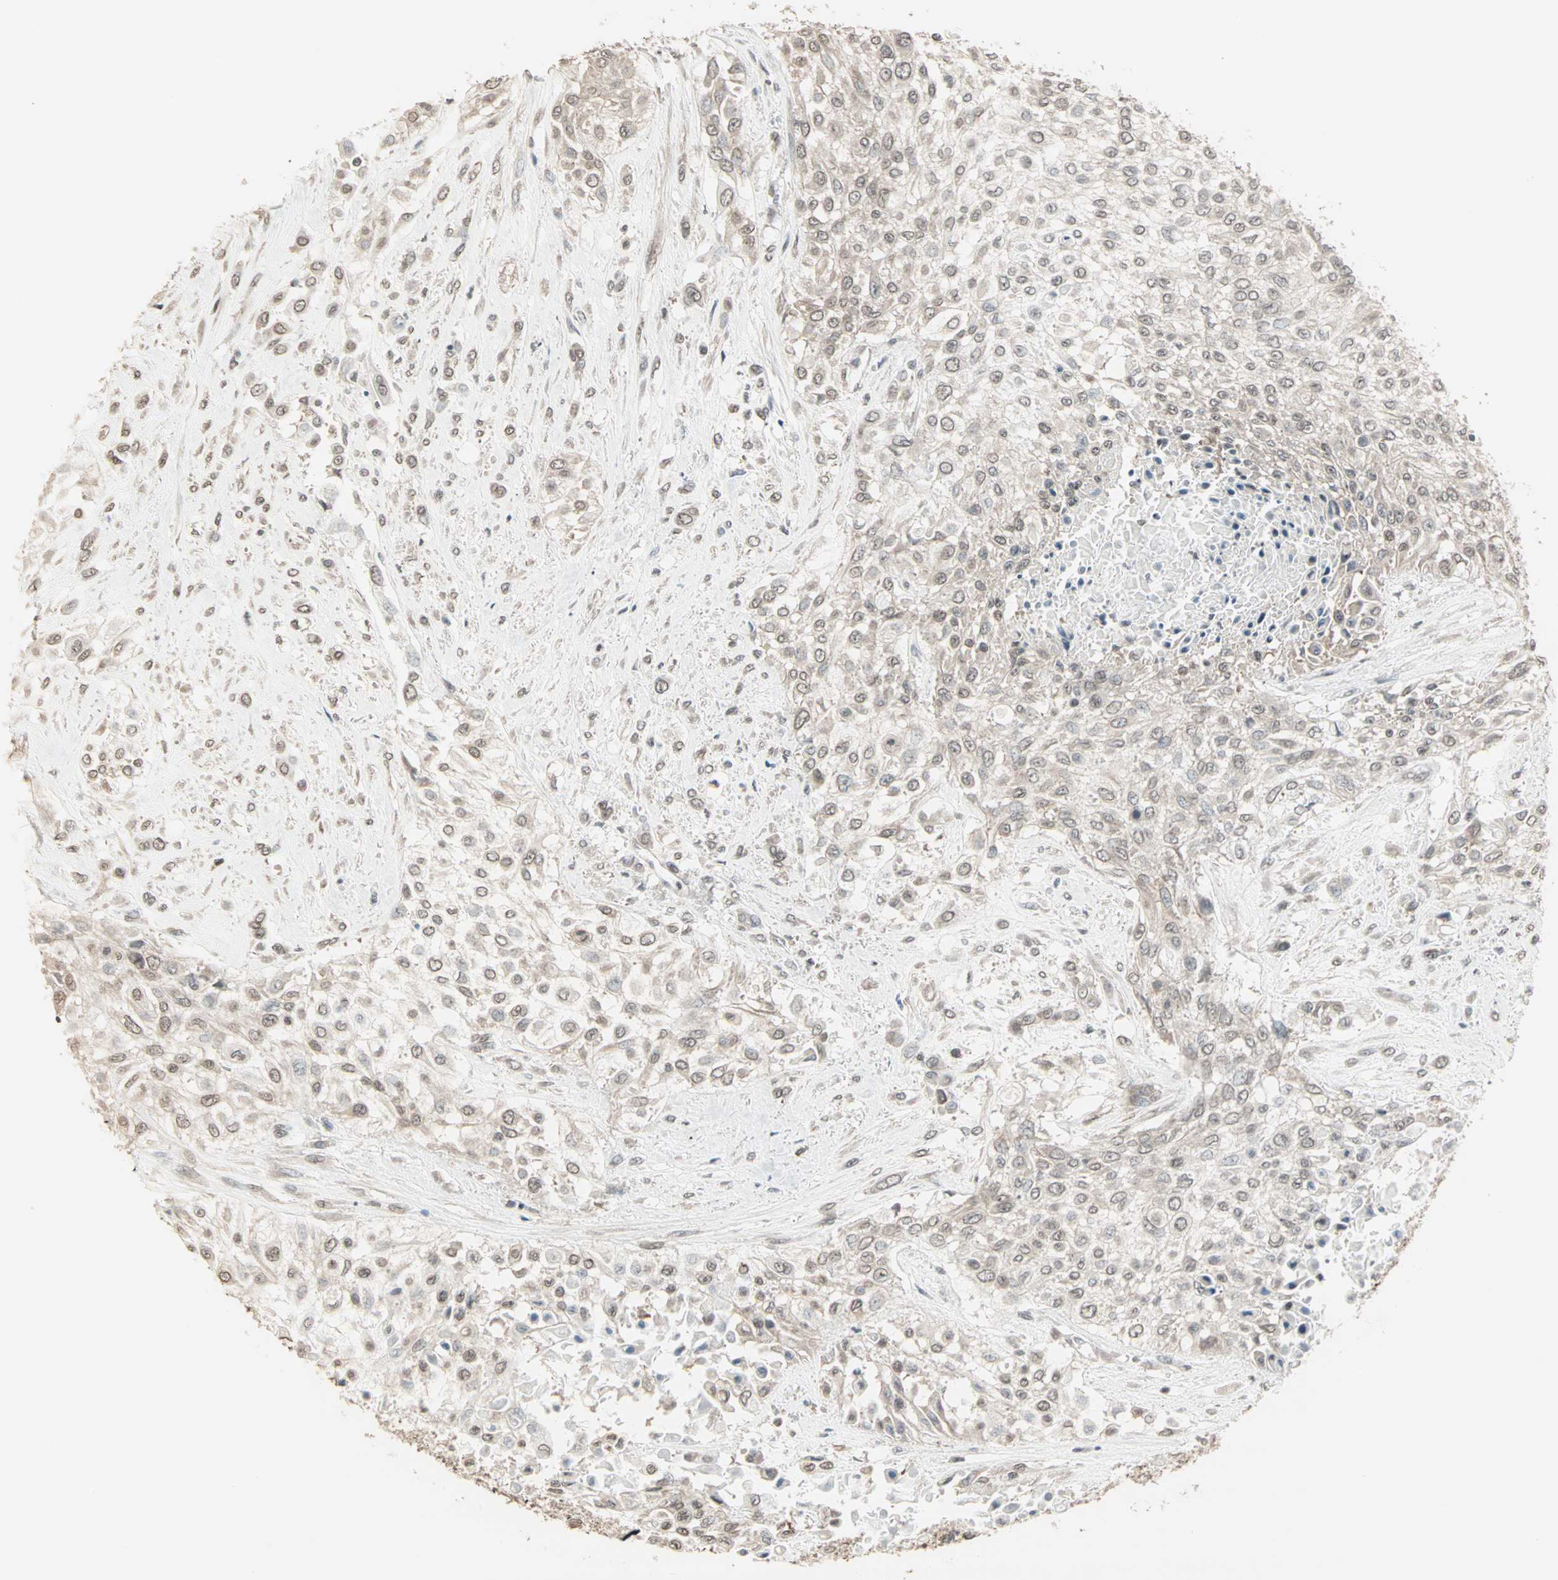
{"staining": {"intensity": "weak", "quantity": "25%-75%", "location": "cytoplasmic/membranous"}, "tissue": "urothelial cancer", "cell_type": "Tumor cells", "image_type": "cancer", "snomed": [{"axis": "morphology", "description": "Urothelial carcinoma, High grade"}, {"axis": "topography", "description": "Urinary bladder"}], "caption": "About 25%-75% of tumor cells in human urothelial cancer reveal weak cytoplasmic/membranous protein expression as visualized by brown immunohistochemical staining.", "gene": "CBLC", "patient": {"sex": "male", "age": 57}}